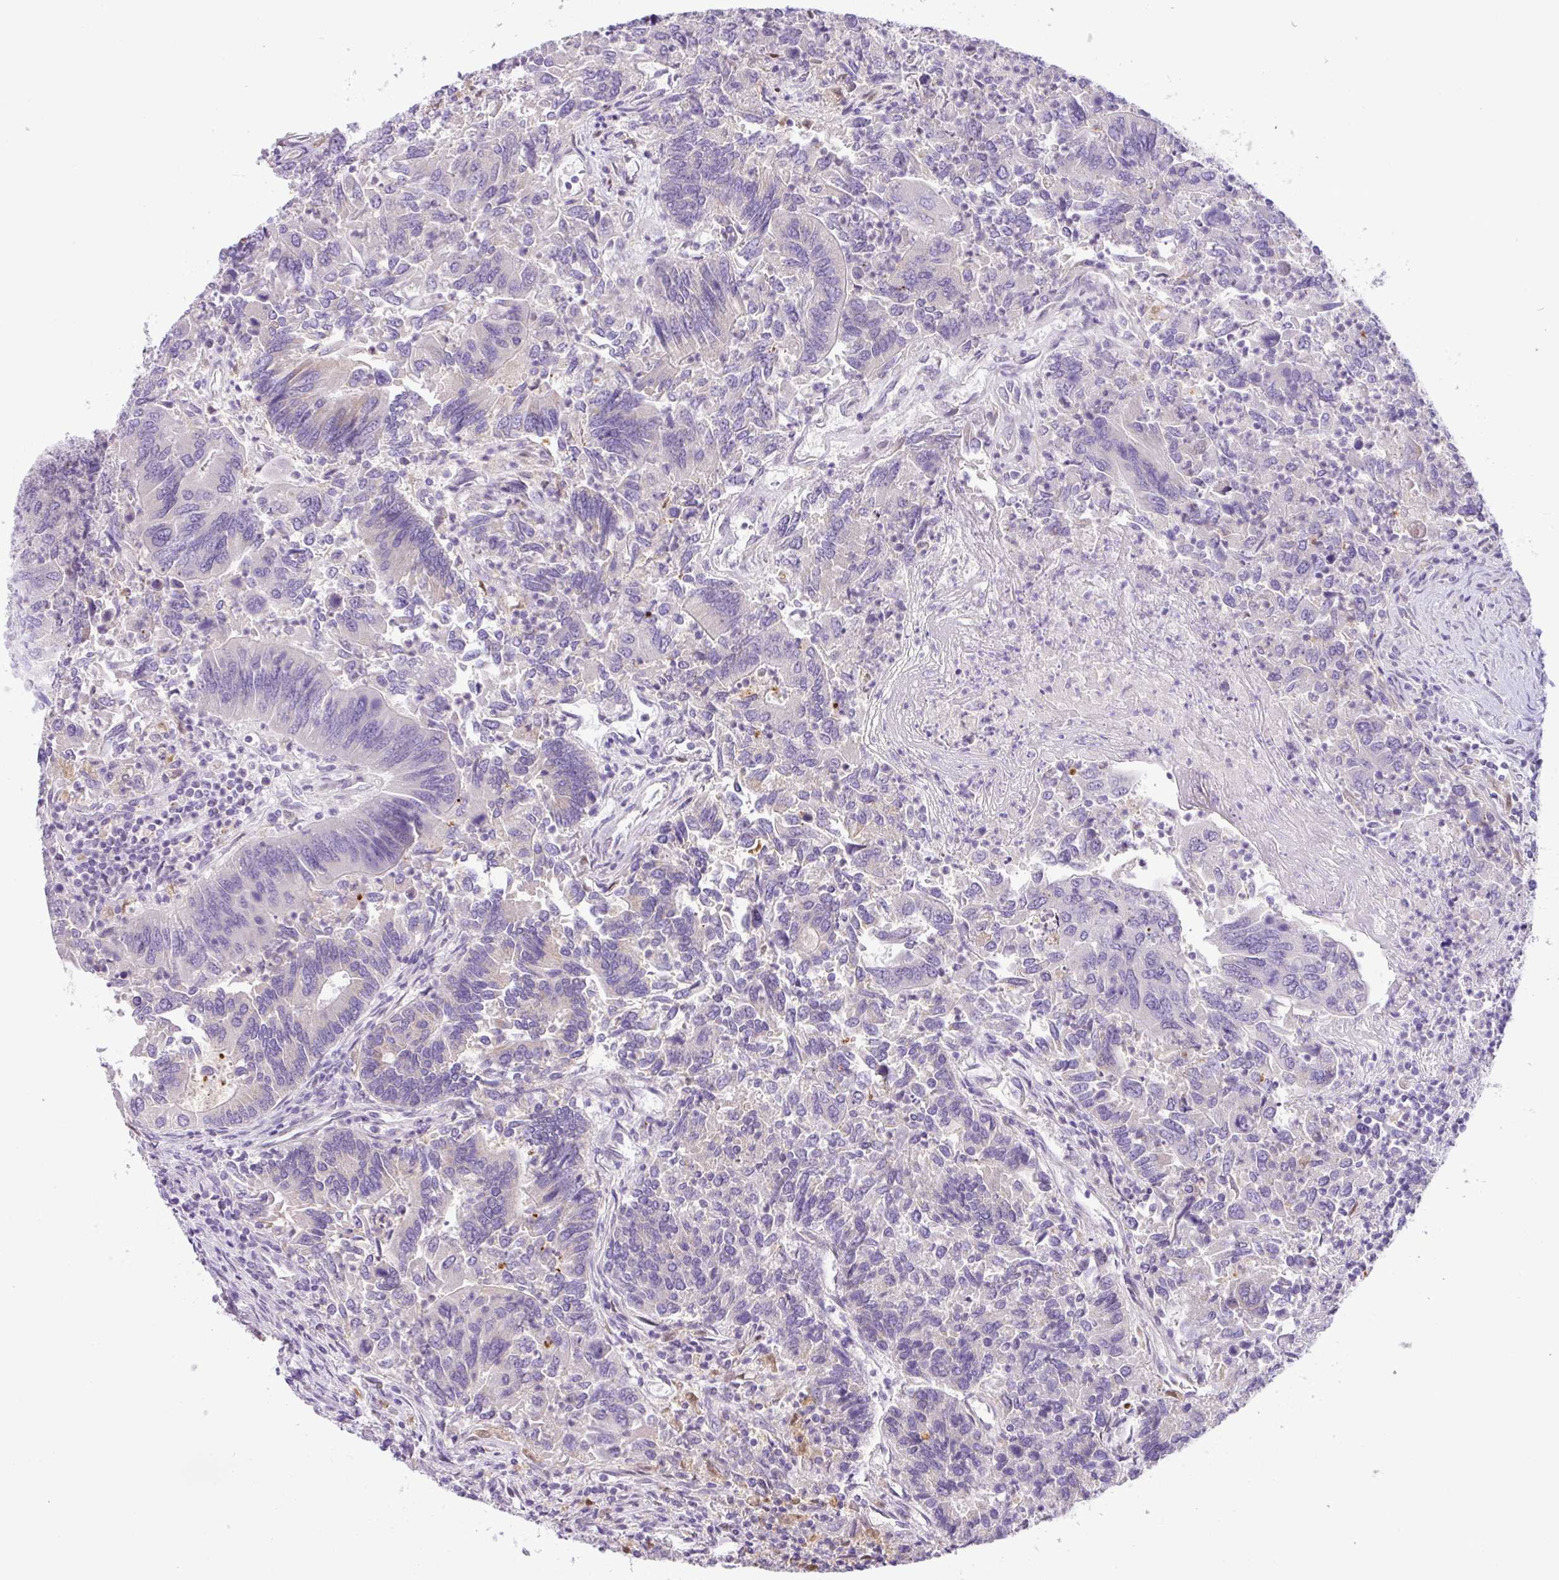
{"staining": {"intensity": "negative", "quantity": "none", "location": "none"}, "tissue": "colorectal cancer", "cell_type": "Tumor cells", "image_type": "cancer", "snomed": [{"axis": "morphology", "description": "Adenocarcinoma, NOS"}, {"axis": "topography", "description": "Colon"}], "caption": "Immunohistochemical staining of human colorectal cancer exhibits no significant expression in tumor cells.", "gene": "HMCN2", "patient": {"sex": "female", "age": 67}}